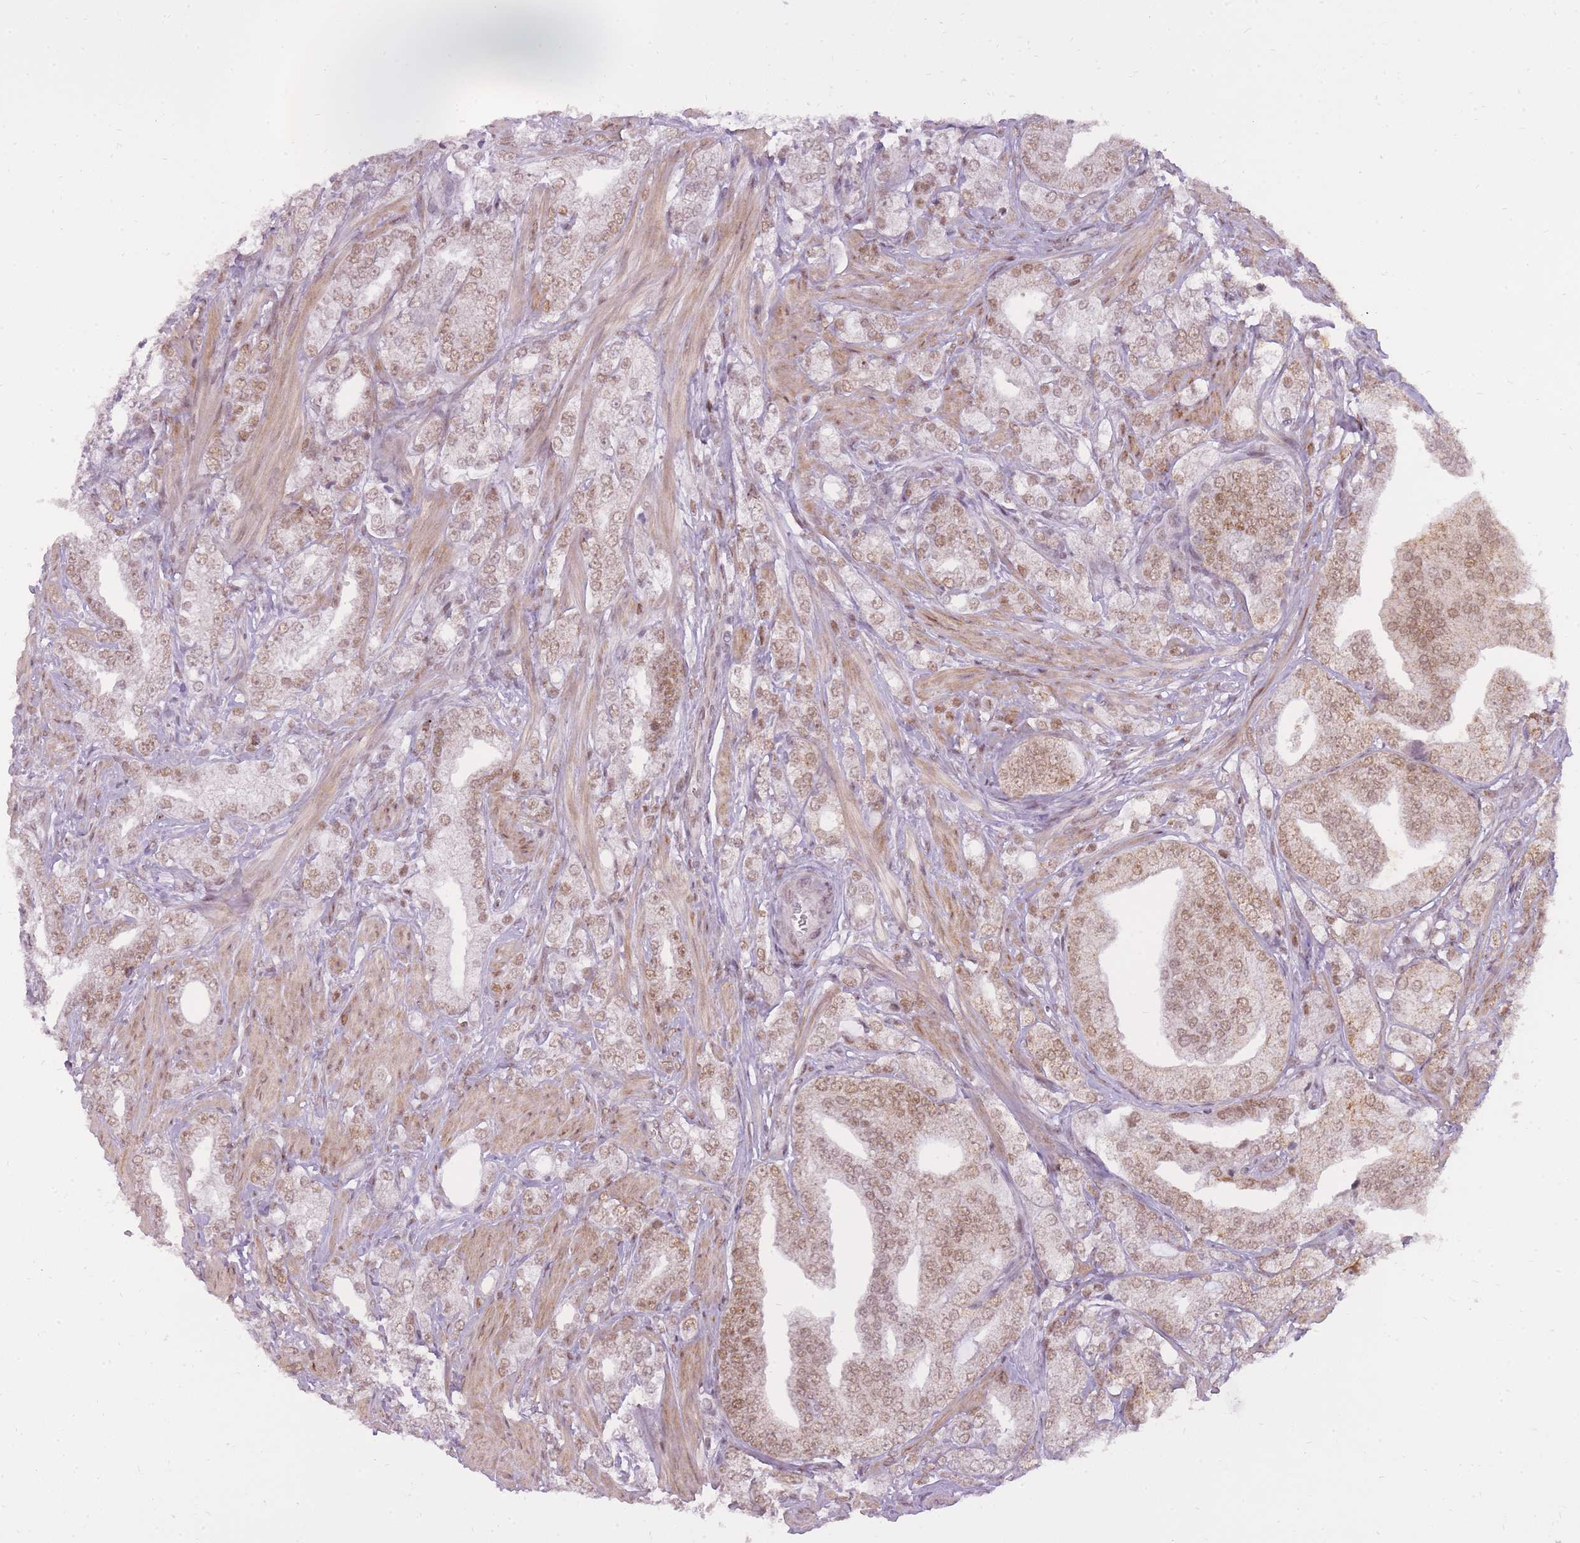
{"staining": {"intensity": "moderate", "quantity": ">75%", "location": "nuclear"}, "tissue": "prostate cancer", "cell_type": "Tumor cells", "image_type": "cancer", "snomed": [{"axis": "morphology", "description": "Adenocarcinoma, High grade"}, {"axis": "topography", "description": "Prostate"}], "caption": "Tumor cells reveal medium levels of moderate nuclear positivity in approximately >75% of cells in human prostate cancer (adenocarcinoma (high-grade)).", "gene": "TIGD1", "patient": {"sex": "male", "age": 50}}